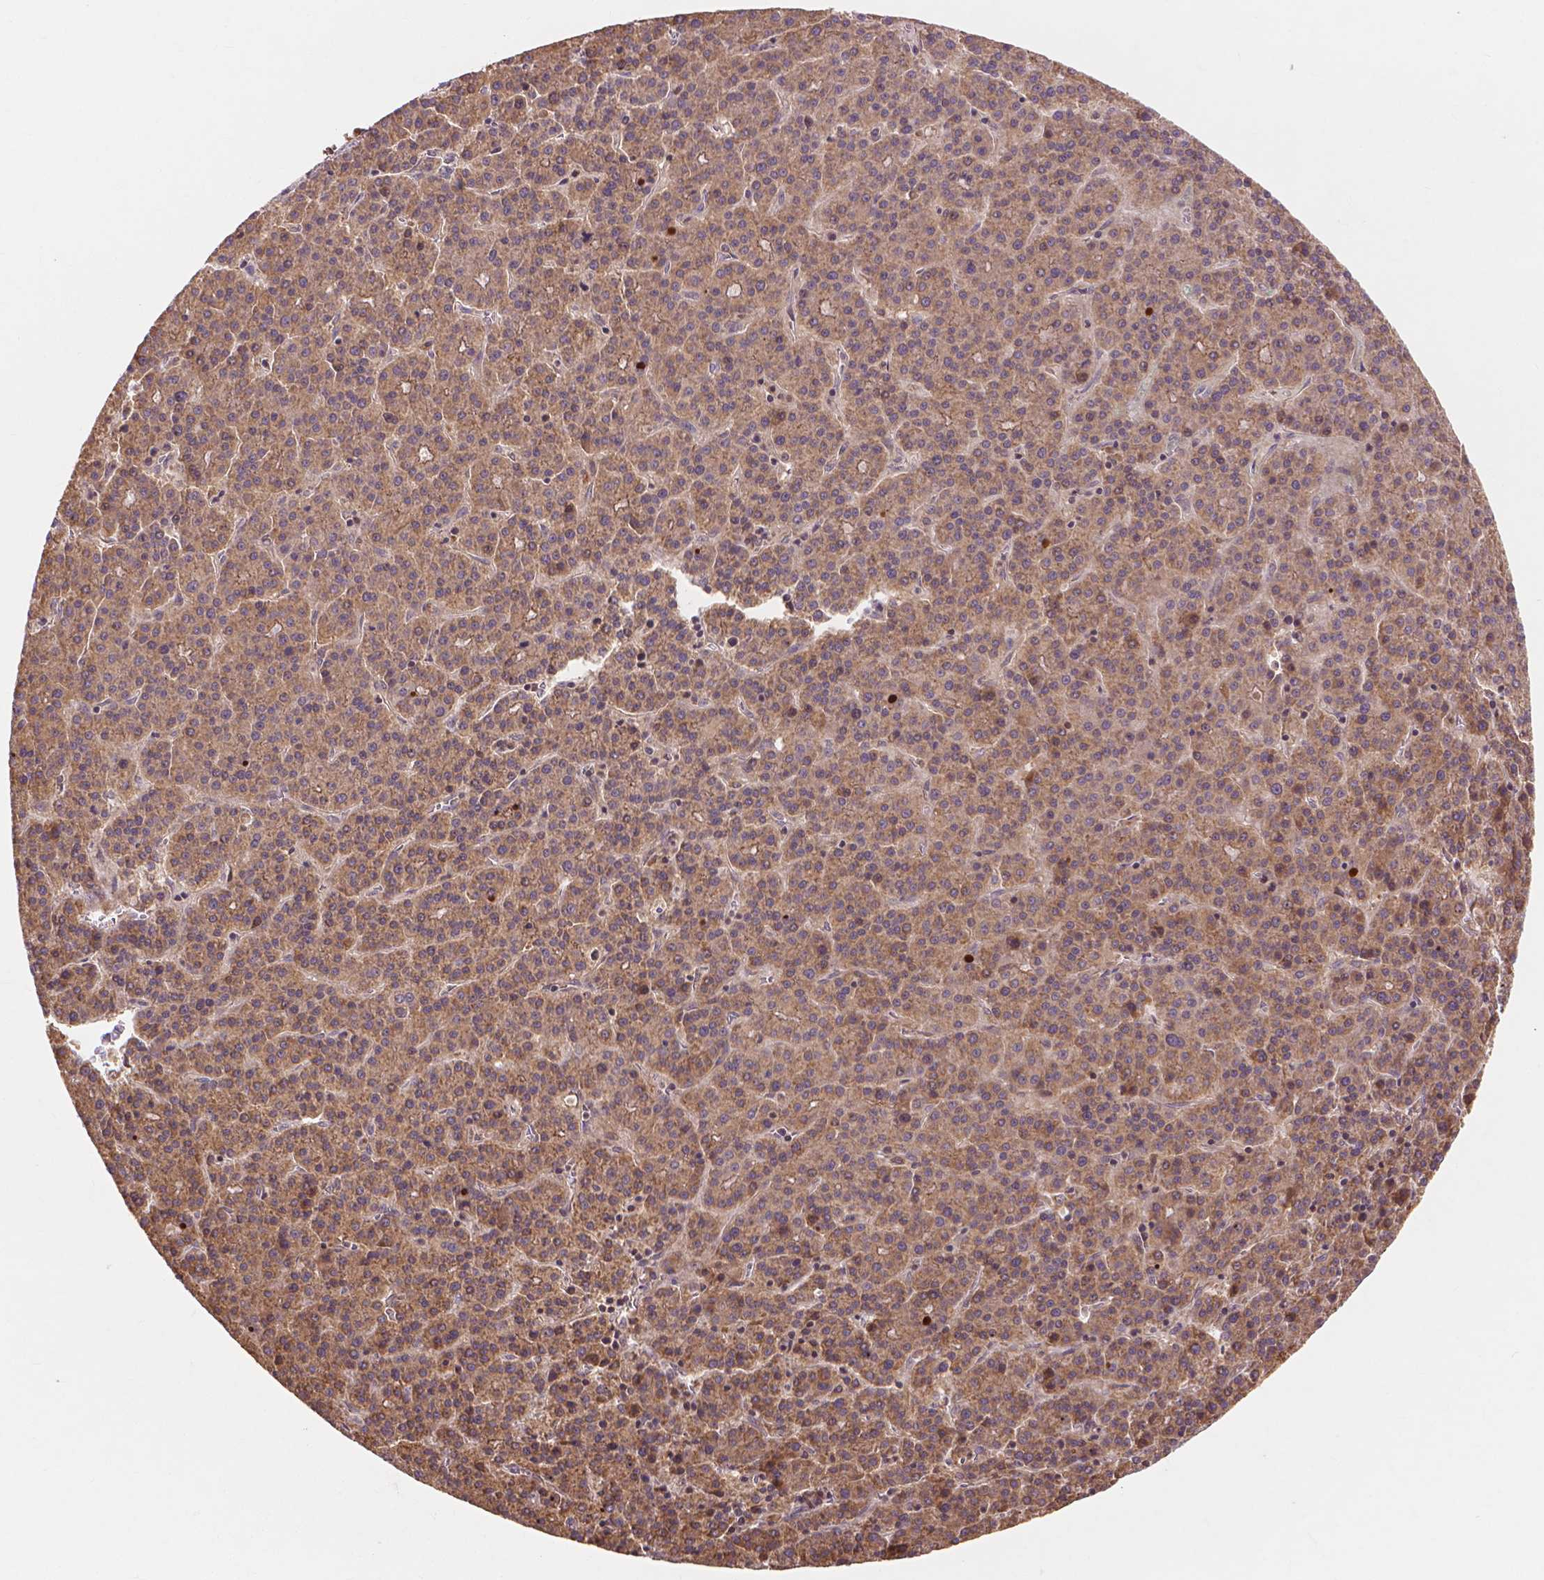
{"staining": {"intensity": "moderate", "quantity": ">75%", "location": "cytoplasmic/membranous"}, "tissue": "liver cancer", "cell_type": "Tumor cells", "image_type": "cancer", "snomed": [{"axis": "morphology", "description": "Carcinoma, Hepatocellular, NOS"}, {"axis": "topography", "description": "Liver"}], "caption": "A histopathology image of hepatocellular carcinoma (liver) stained for a protein demonstrates moderate cytoplasmic/membranous brown staining in tumor cells.", "gene": "TAB2", "patient": {"sex": "female", "age": 58}}